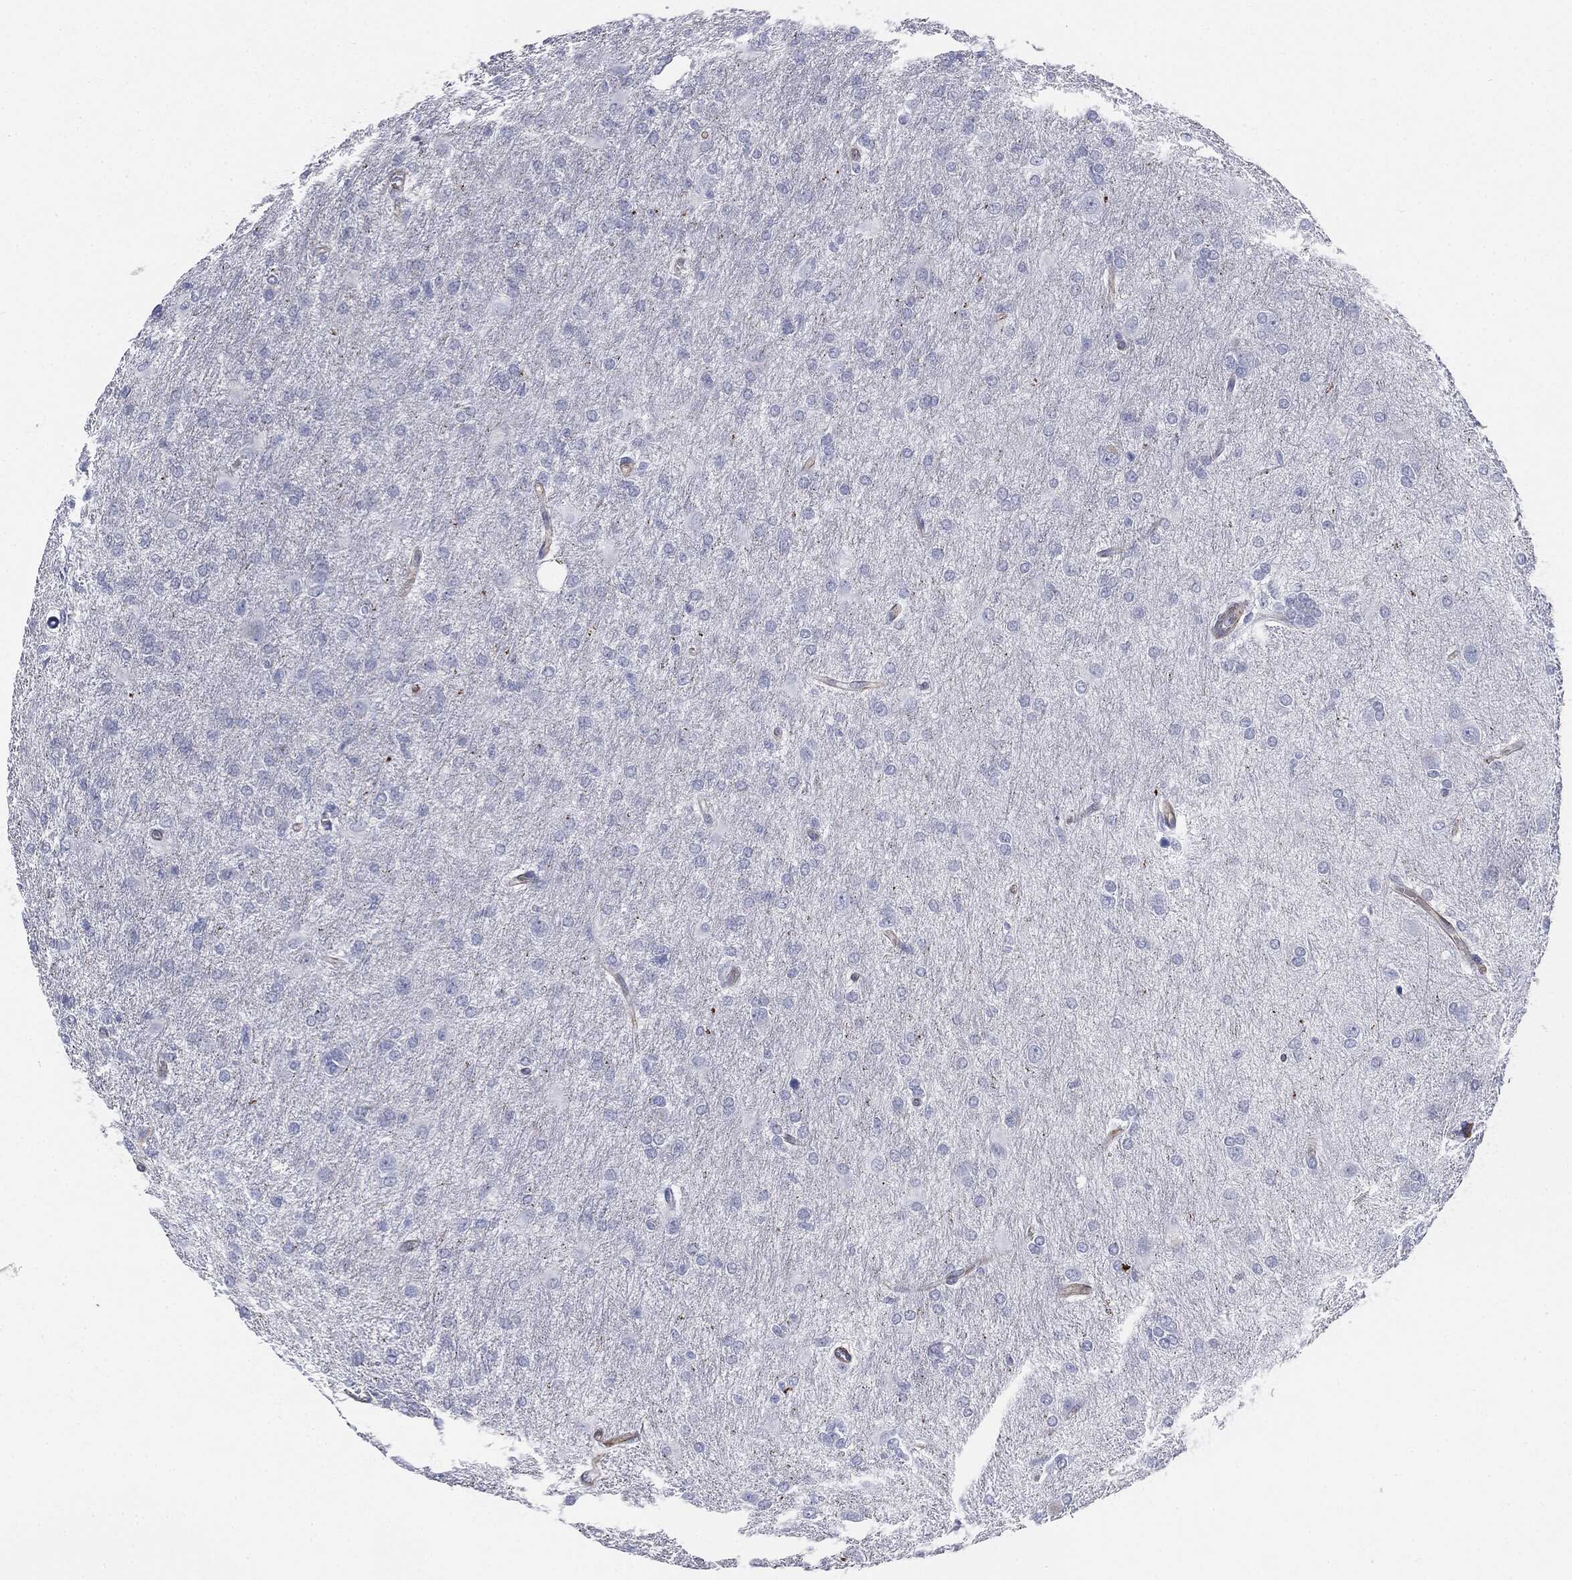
{"staining": {"intensity": "negative", "quantity": "none", "location": "none"}, "tissue": "glioma", "cell_type": "Tumor cells", "image_type": "cancer", "snomed": [{"axis": "morphology", "description": "Glioma, malignant, High grade"}, {"axis": "topography", "description": "Brain"}], "caption": "Histopathology image shows no significant protein positivity in tumor cells of glioma. The staining was performed using DAB to visualize the protein expression in brown, while the nuclei were stained in blue with hematoxylin (Magnification: 20x).", "gene": "MUC5AC", "patient": {"sex": "male", "age": 68}}